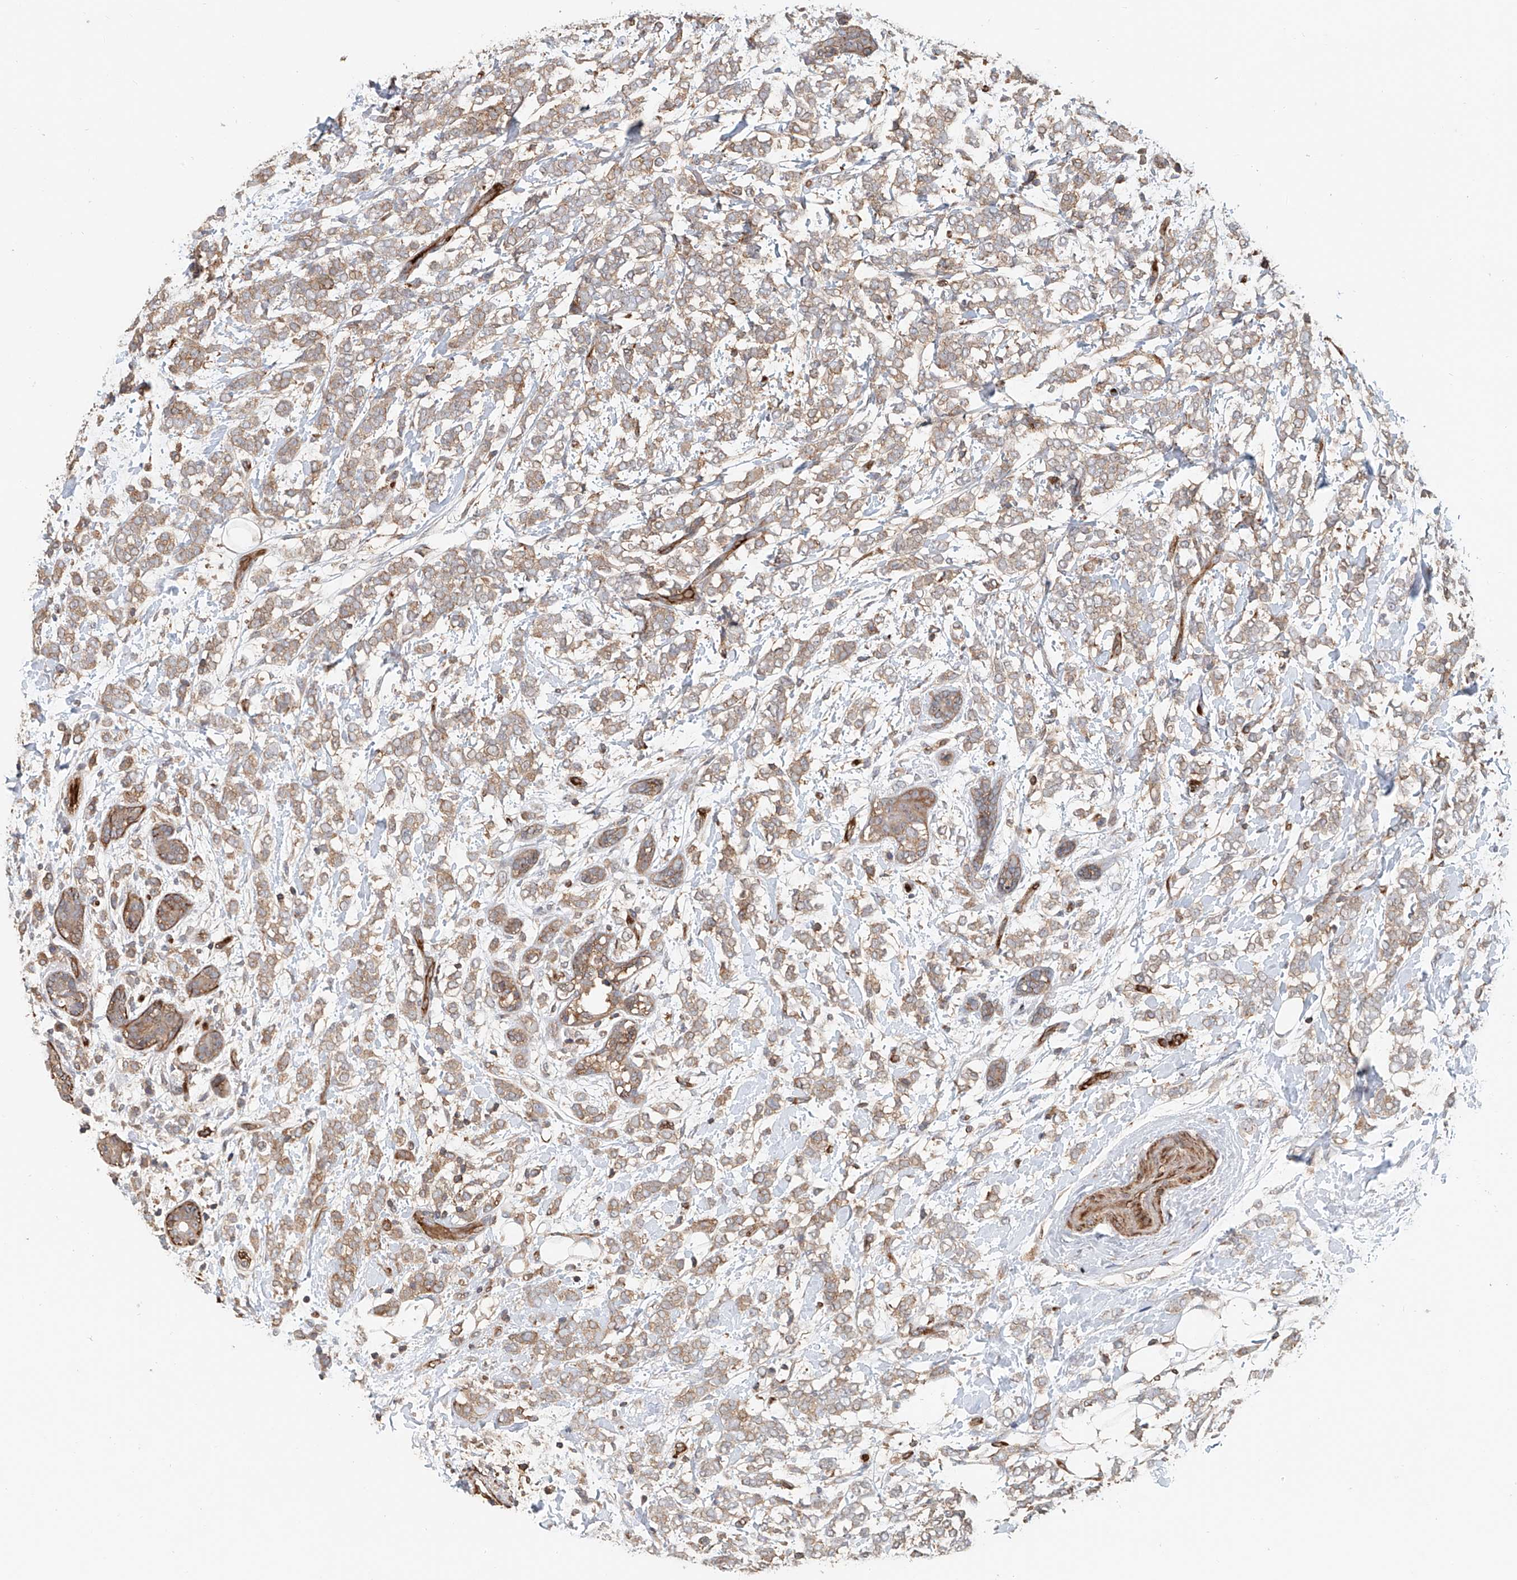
{"staining": {"intensity": "weak", "quantity": ">75%", "location": "cytoplasmic/membranous"}, "tissue": "breast cancer", "cell_type": "Tumor cells", "image_type": "cancer", "snomed": [{"axis": "morphology", "description": "Normal tissue, NOS"}, {"axis": "morphology", "description": "Lobular carcinoma"}, {"axis": "topography", "description": "Breast"}], "caption": "Protein staining of breast cancer (lobular carcinoma) tissue reveals weak cytoplasmic/membranous expression in about >75% of tumor cells. (Brightfield microscopy of DAB IHC at high magnification).", "gene": "FRYL", "patient": {"sex": "female", "age": 47}}